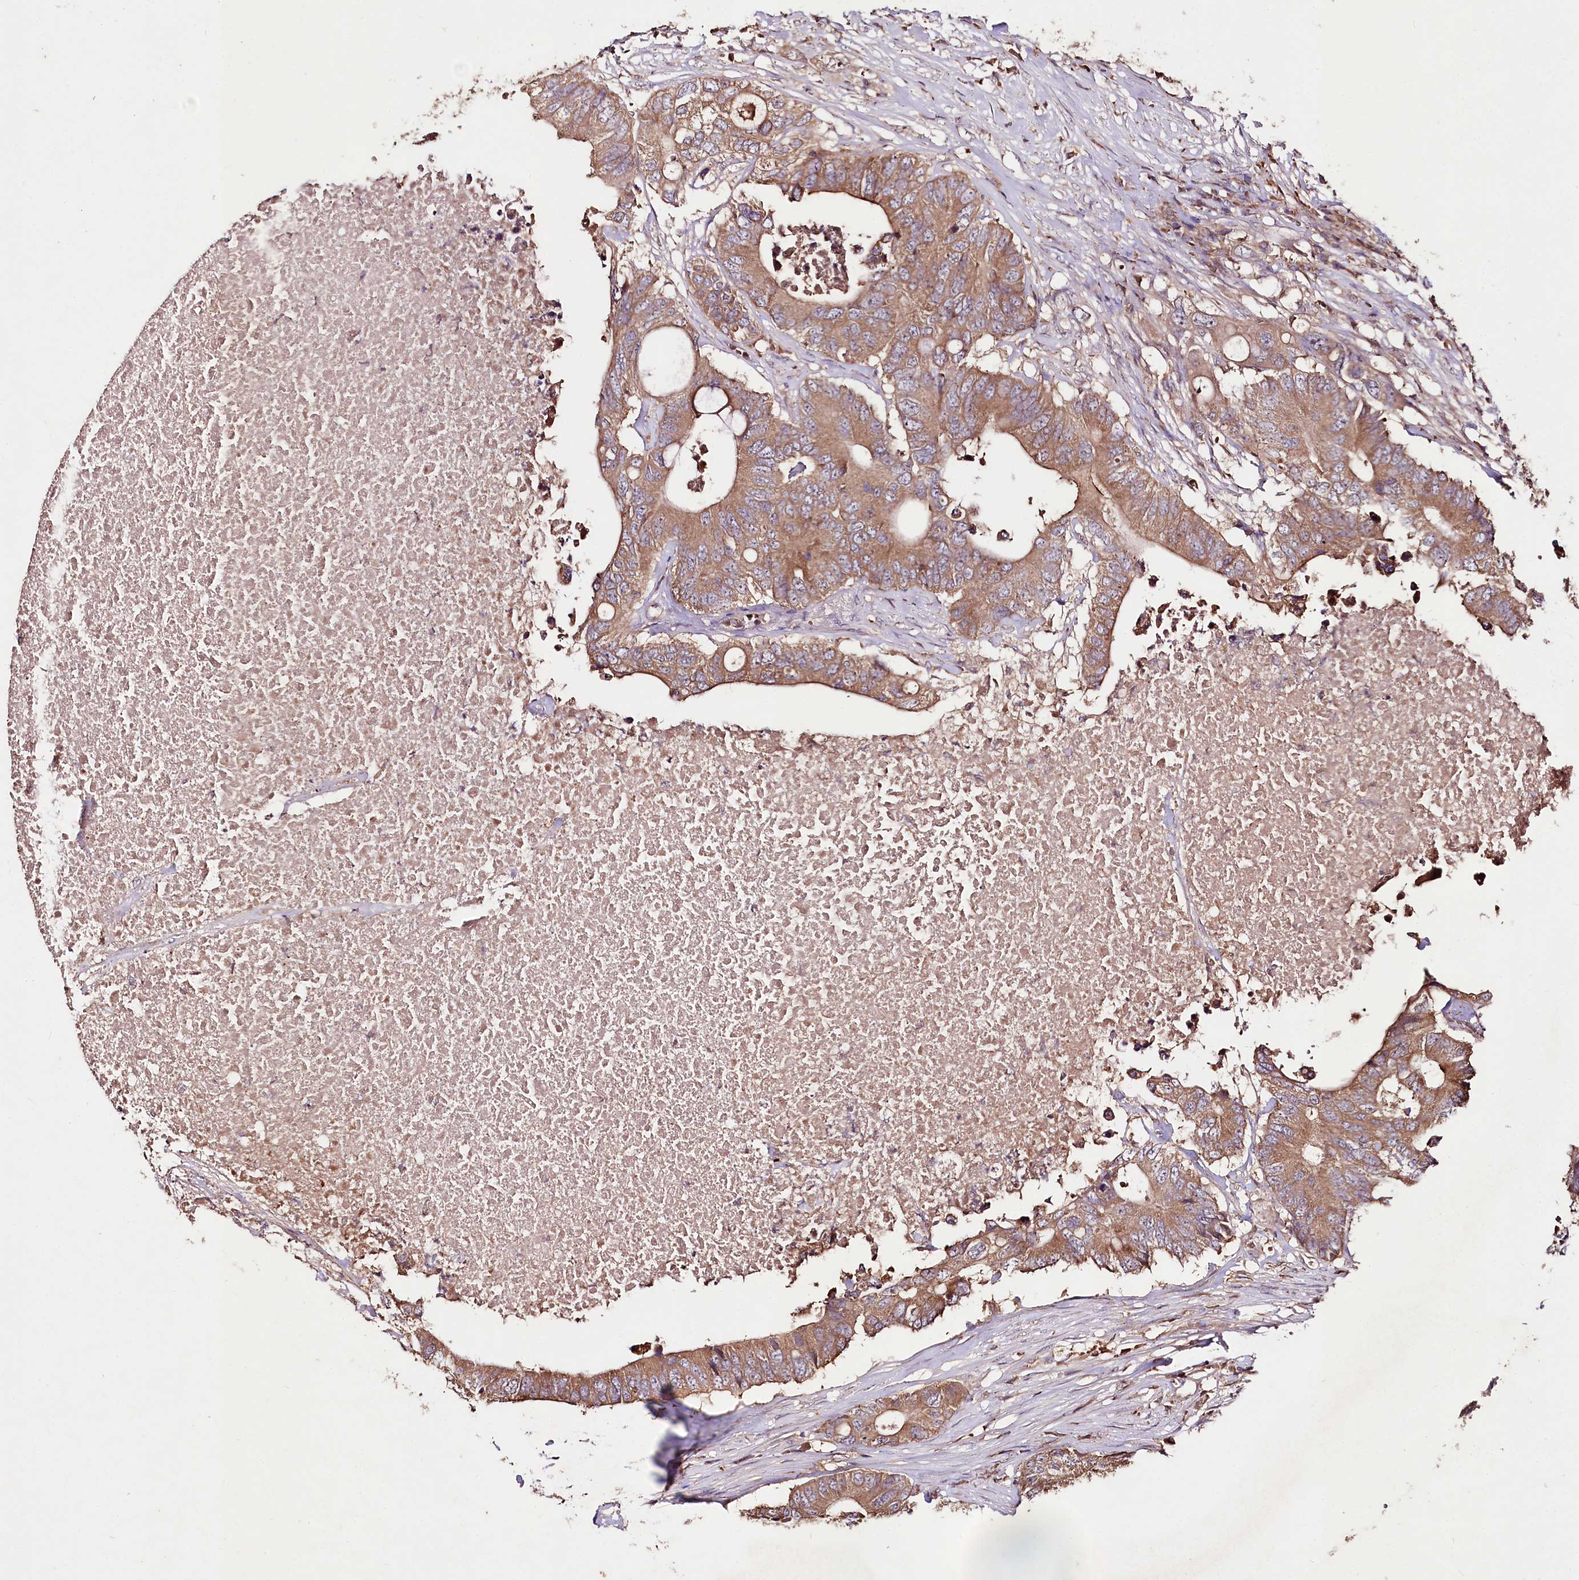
{"staining": {"intensity": "moderate", "quantity": ">75%", "location": "cytoplasmic/membranous"}, "tissue": "colorectal cancer", "cell_type": "Tumor cells", "image_type": "cancer", "snomed": [{"axis": "morphology", "description": "Adenocarcinoma, NOS"}, {"axis": "topography", "description": "Colon"}], "caption": "Human colorectal cancer (adenocarcinoma) stained with a brown dye reveals moderate cytoplasmic/membranous positive positivity in about >75% of tumor cells.", "gene": "FAM53B", "patient": {"sex": "male", "age": 71}}